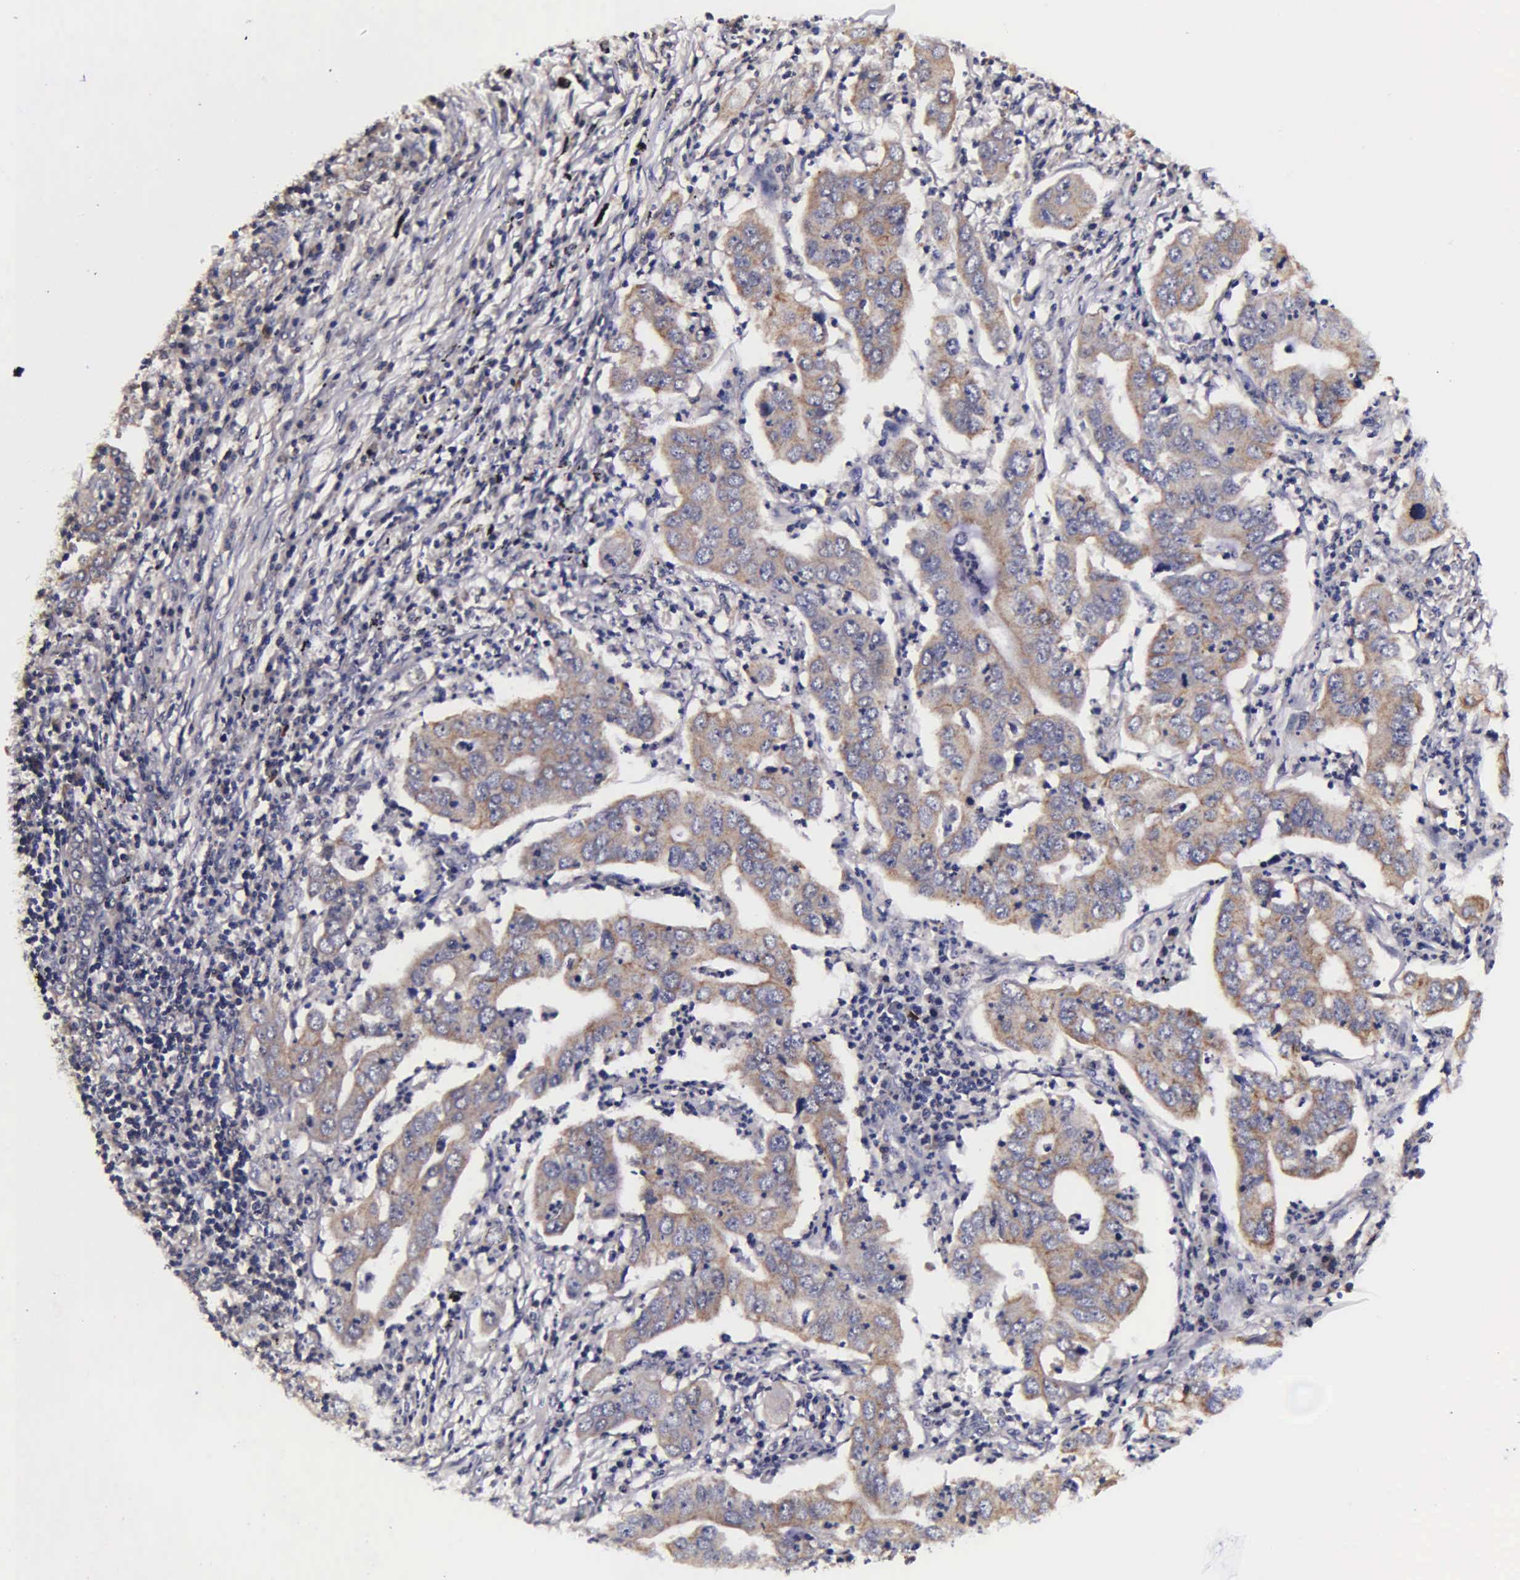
{"staining": {"intensity": "weak", "quantity": "25%-75%", "location": "cytoplasmic/membranous"}, "tissue": "lung cancer", "cell_type": "Tumor cells", "image_type": "cancer", "snomed": [{"axis": "morphology", "description": "Adenocarcinoma, NOS"}, {"axis": "topography", "description": "Lung"}], "caption": "Protein analysis of lung cancer (adenocarcinoma) tissue demonstrates weak cytoplasmic/membranous staining in approximately 25%-75% of tumor cells.", "gene": "PSMA3", "patient": {"sex": "male", "age": 48}}